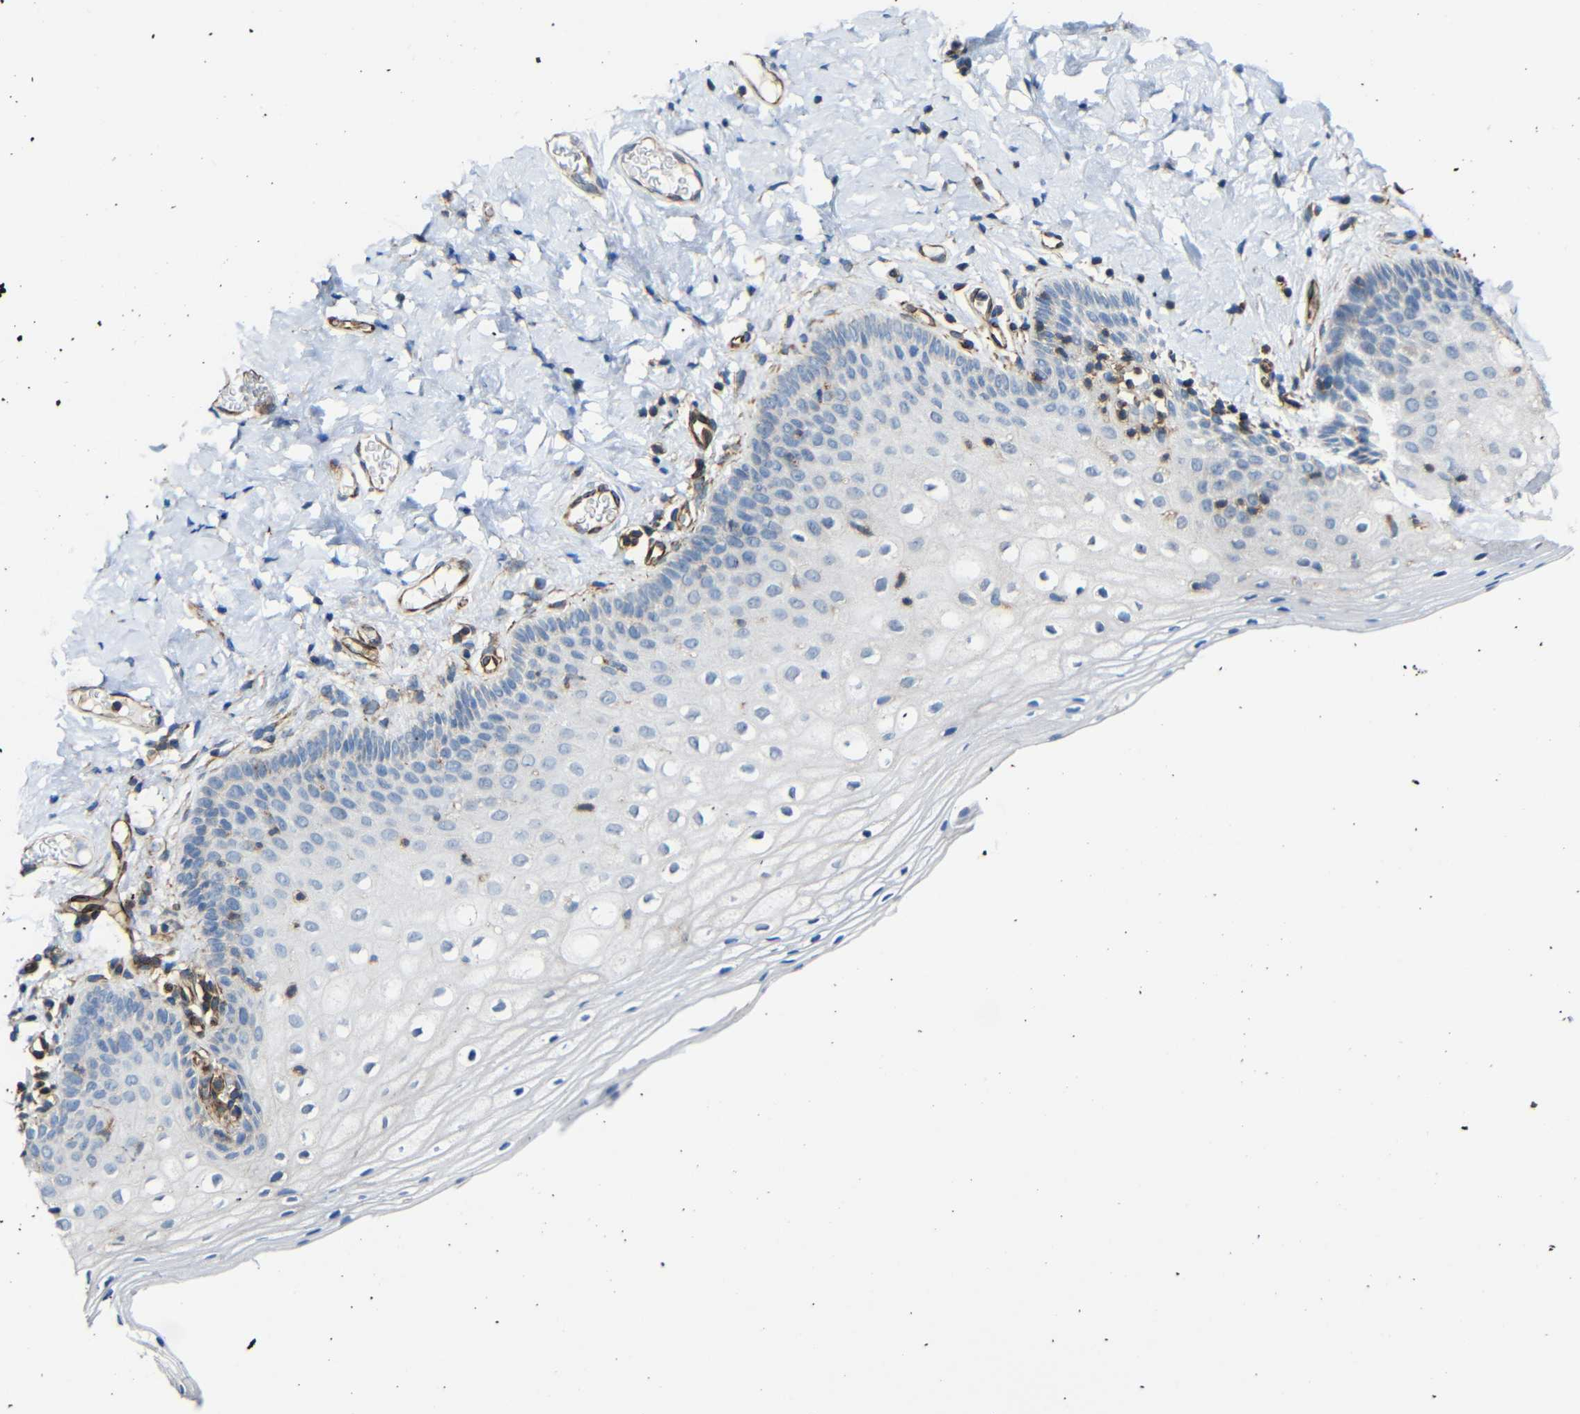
{"staining": {"intensity": "weak", "quantity": "<25%", "location": "cytoplasmic/membranous"}, "tissue": "vagina", "cell_type": "Squamous epithelial cells", "image_type": "normal", "snomed": [{"axis": "morphology", "description": "Normal tissue, NOS"}, {"axis": "topography", "description": "Vagina"}], "caption": "The micrograph shows no staining of squamous epithelial cells in unremarkable vagina. (DAB (3,3'-diaminobenzidine) immunohistochemistry (IHC), high magnification).", "gene": "IGSF10", "patient": {"sex": "female", "age": 55}}